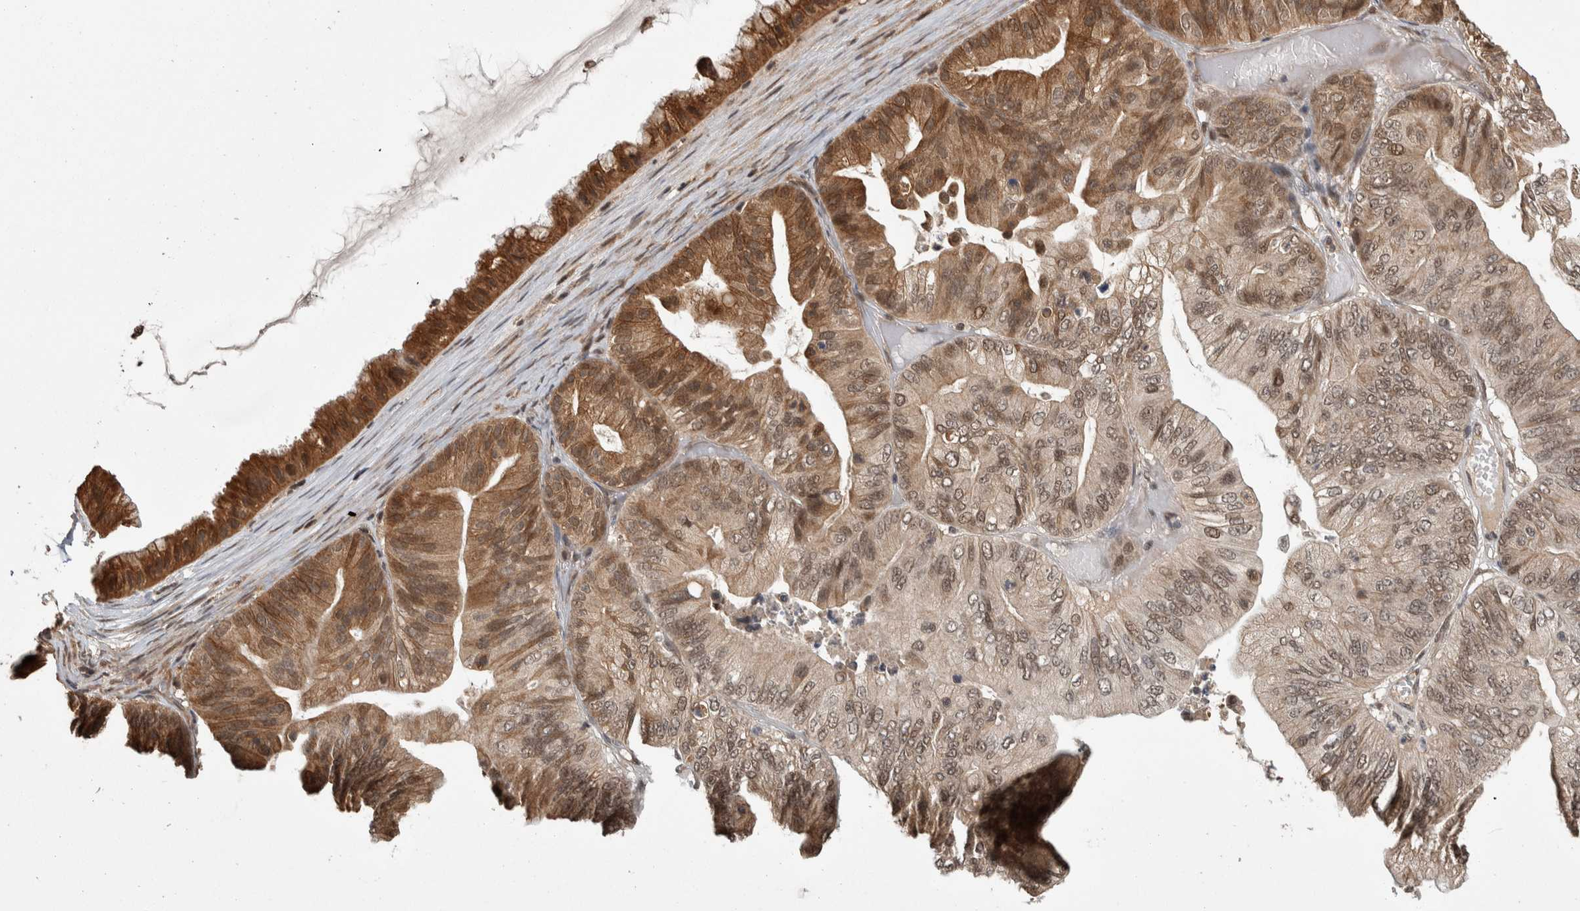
{"staining": {"intensity": "moderate", "quantity": ">75%", "location": "cytoplasmic/membranous,nuclear"}, "tissue": "ovarian cancer", "cell_type": "Tumor cells", "image_type": "cancer", "snomed": [{"axis": "morphology", "description": "Cystadenocarcinoma, mucinous, NOS"}, {"axis": "topography", "description": "Ovary"}], "caption": "A high-resolution image shows immunohistochemistry staining of ovarian cancer, which displays moderate cytoplasmic/membranous and nuclear positivity in about >75% of tumor cells.", "gene": "ZNF592", "patient": {"sex": "female", "age": 61}}